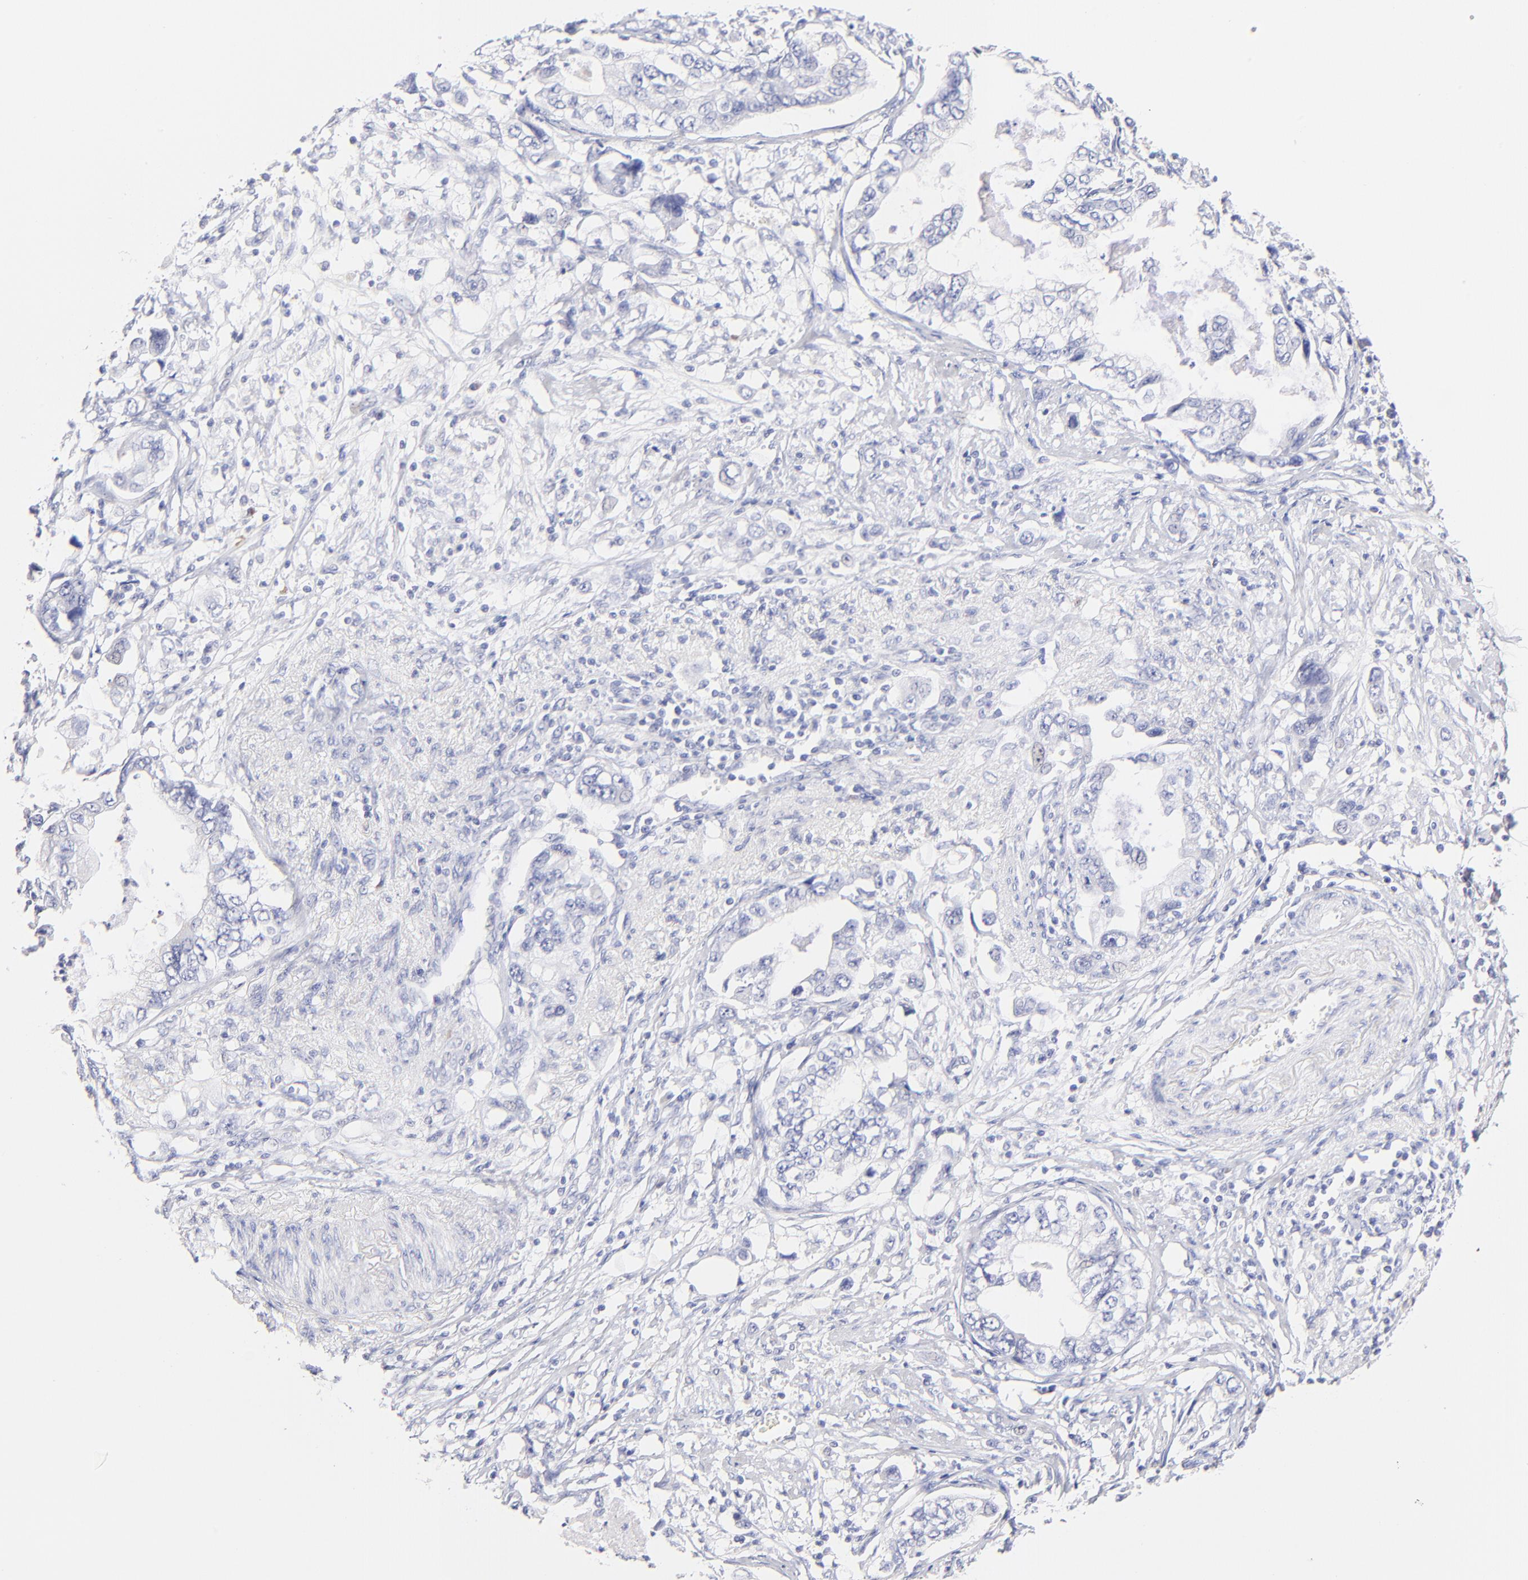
{"staining": {"intensity": "negative", "quantity": "none", "location": "none"}, "tissue": "stomach cancer", "cell_type": "Tumor cells", "image_type": "cancer", "snomed": [{"axis": "morphology", "description": "Adenocarcinoma, NOS"}, {"axis": "topography", "description": "Pancreas"}, {"axis": "topography", "description": "Stomach, upper"}], "caption": "High magnification brightfield microscopy of adenocarcinoma (stomach) stained with DAB (brown) and counterstained with hematoxylin (blue): tumor cells show no significant expression.", "gene": "ASB9", "patient": {"sex": "male", "age": 77}}